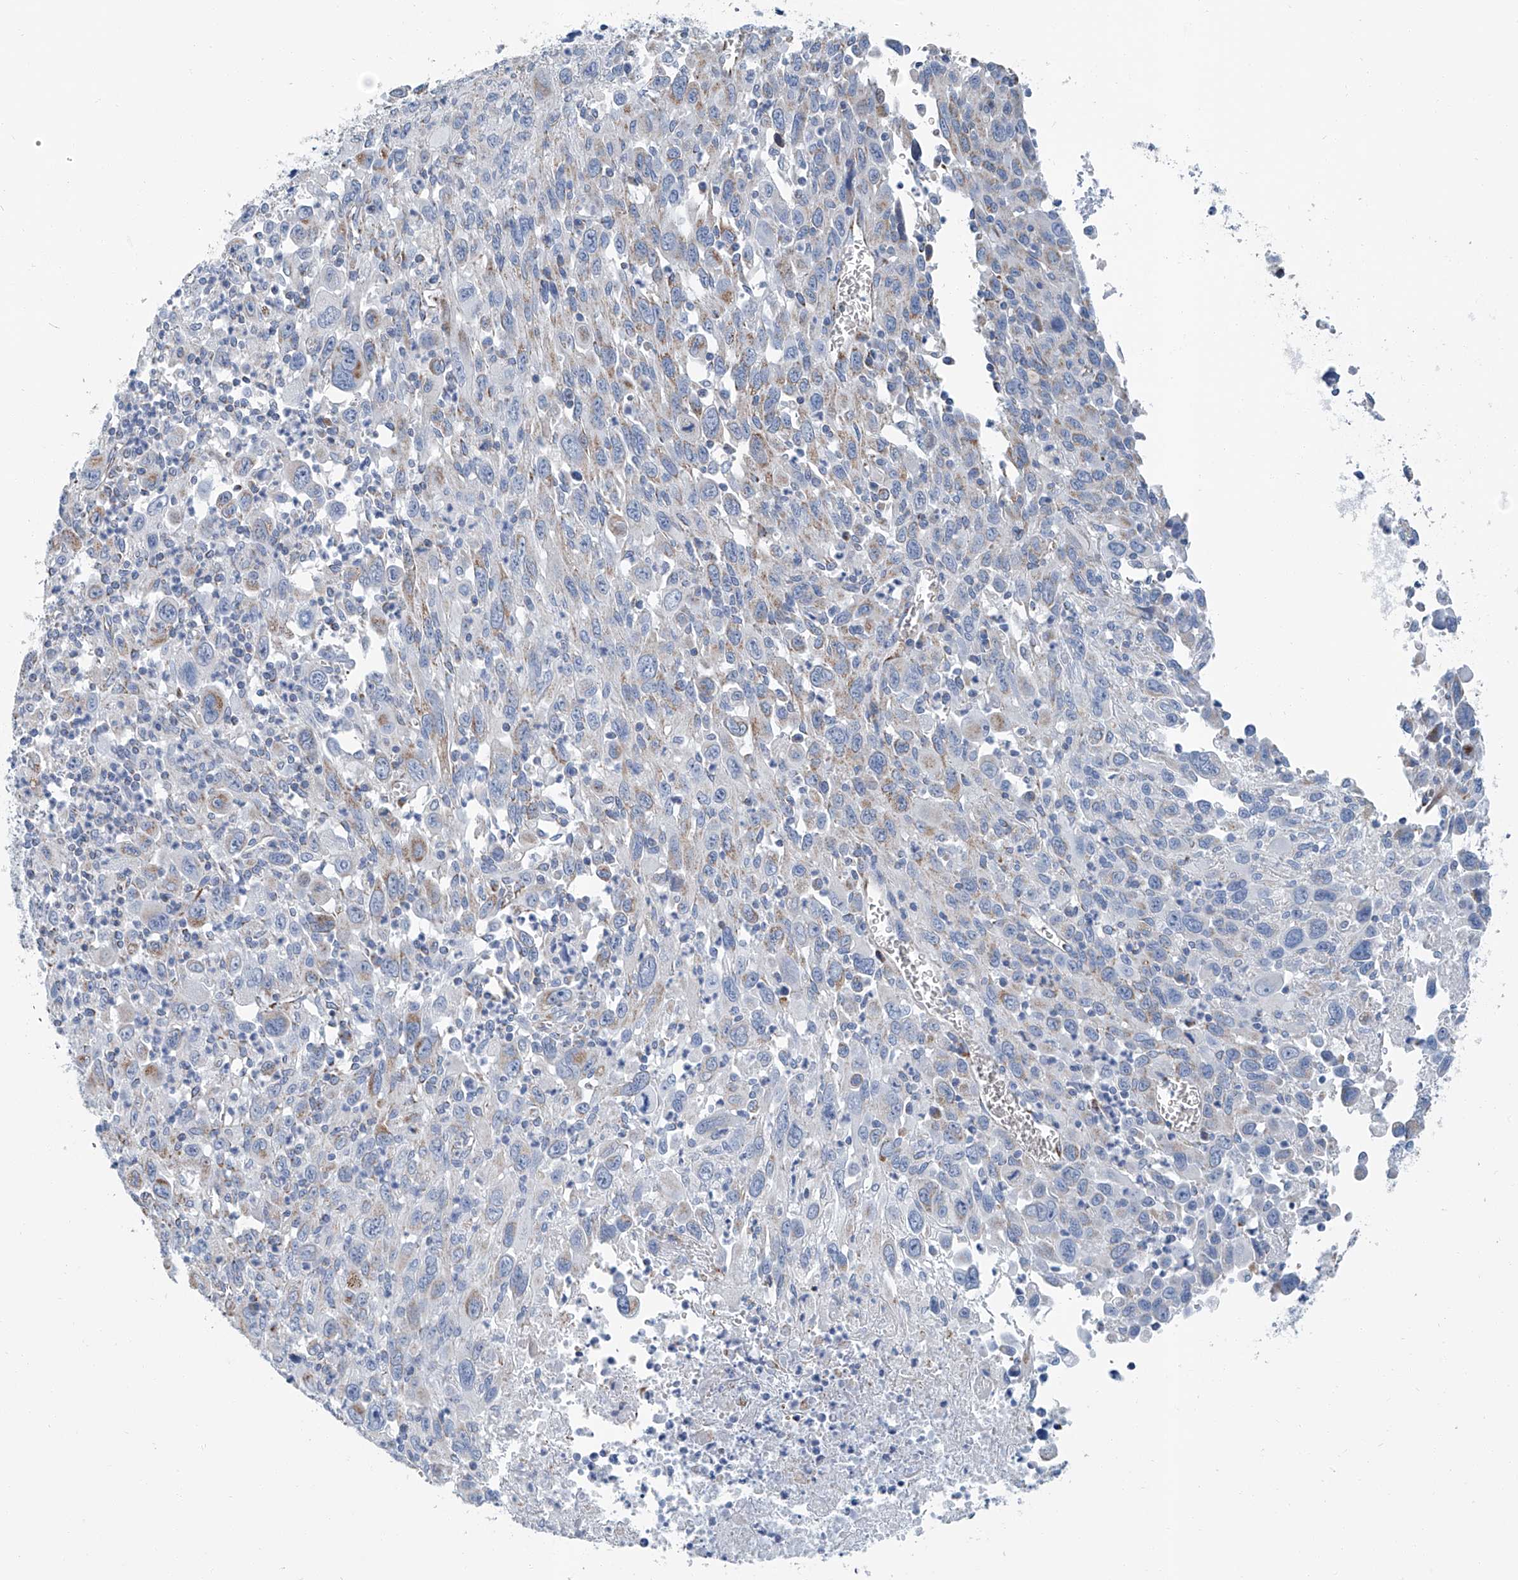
{"staining": {"intensity": "weak", "quantity": "<25%", "location": "cytoplasmic/membranous"}, "tissue": "melanoma", "cell_type": "Tumor cells", "image_type": "cancer", "snomed": [{"axis": "morphology", "description": "Malignant melanoma, Metastatic site"}, {"axis": "topography", "description": "Skin"}], "caption": "Tumor cells show no significant protein expression in melanoma.", "gene": "MT-ND1", "patient": {"sex": "female", "age": 56}}